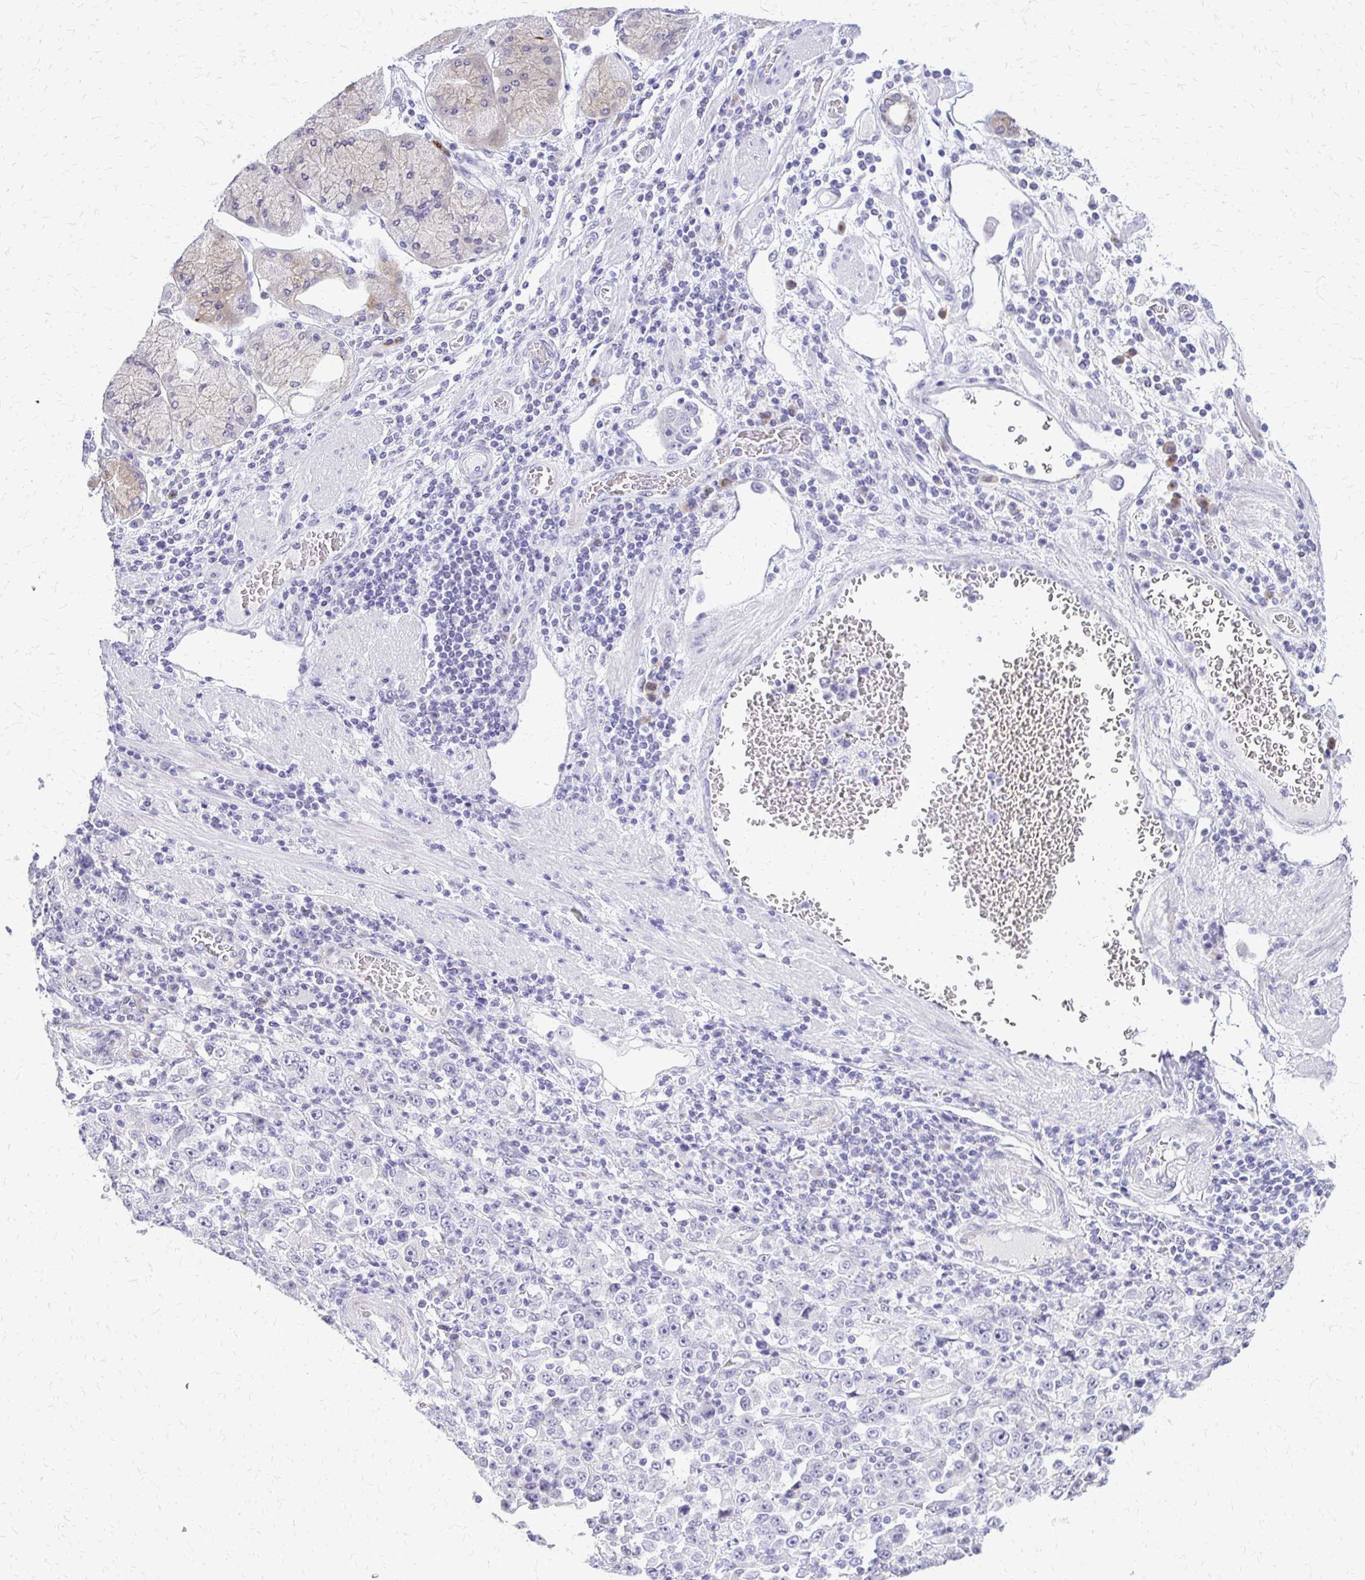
{"staining": {"intensity": "negative", "quantity": "none", "location": "none"}, "tissue": "stomach cancer", "cell_type": "Tumor cells", "image_type": "cancer", "snomed": [{"axis": "morphology", "description": "Normal tissue, NOS"}, {"axis": "morphology", "description": "Adenocarcinoma, NOS"}, {"axis": "topography", "description": "Stomach, upper"}, {"axis": "topography", "description": "Stomach"}], "caption": "A micrograph of stomach cancer stained for a protein displays no brown staining in tumor cells. (Stains: DAB (3,3'-diaminobenzidine) immunohistochemistry with hematoxylin counter stain, Microscopy: brightfield microscopy at high magnification).", "gene": "EPYC", "patient": {"sex": "male", "age": 59}}